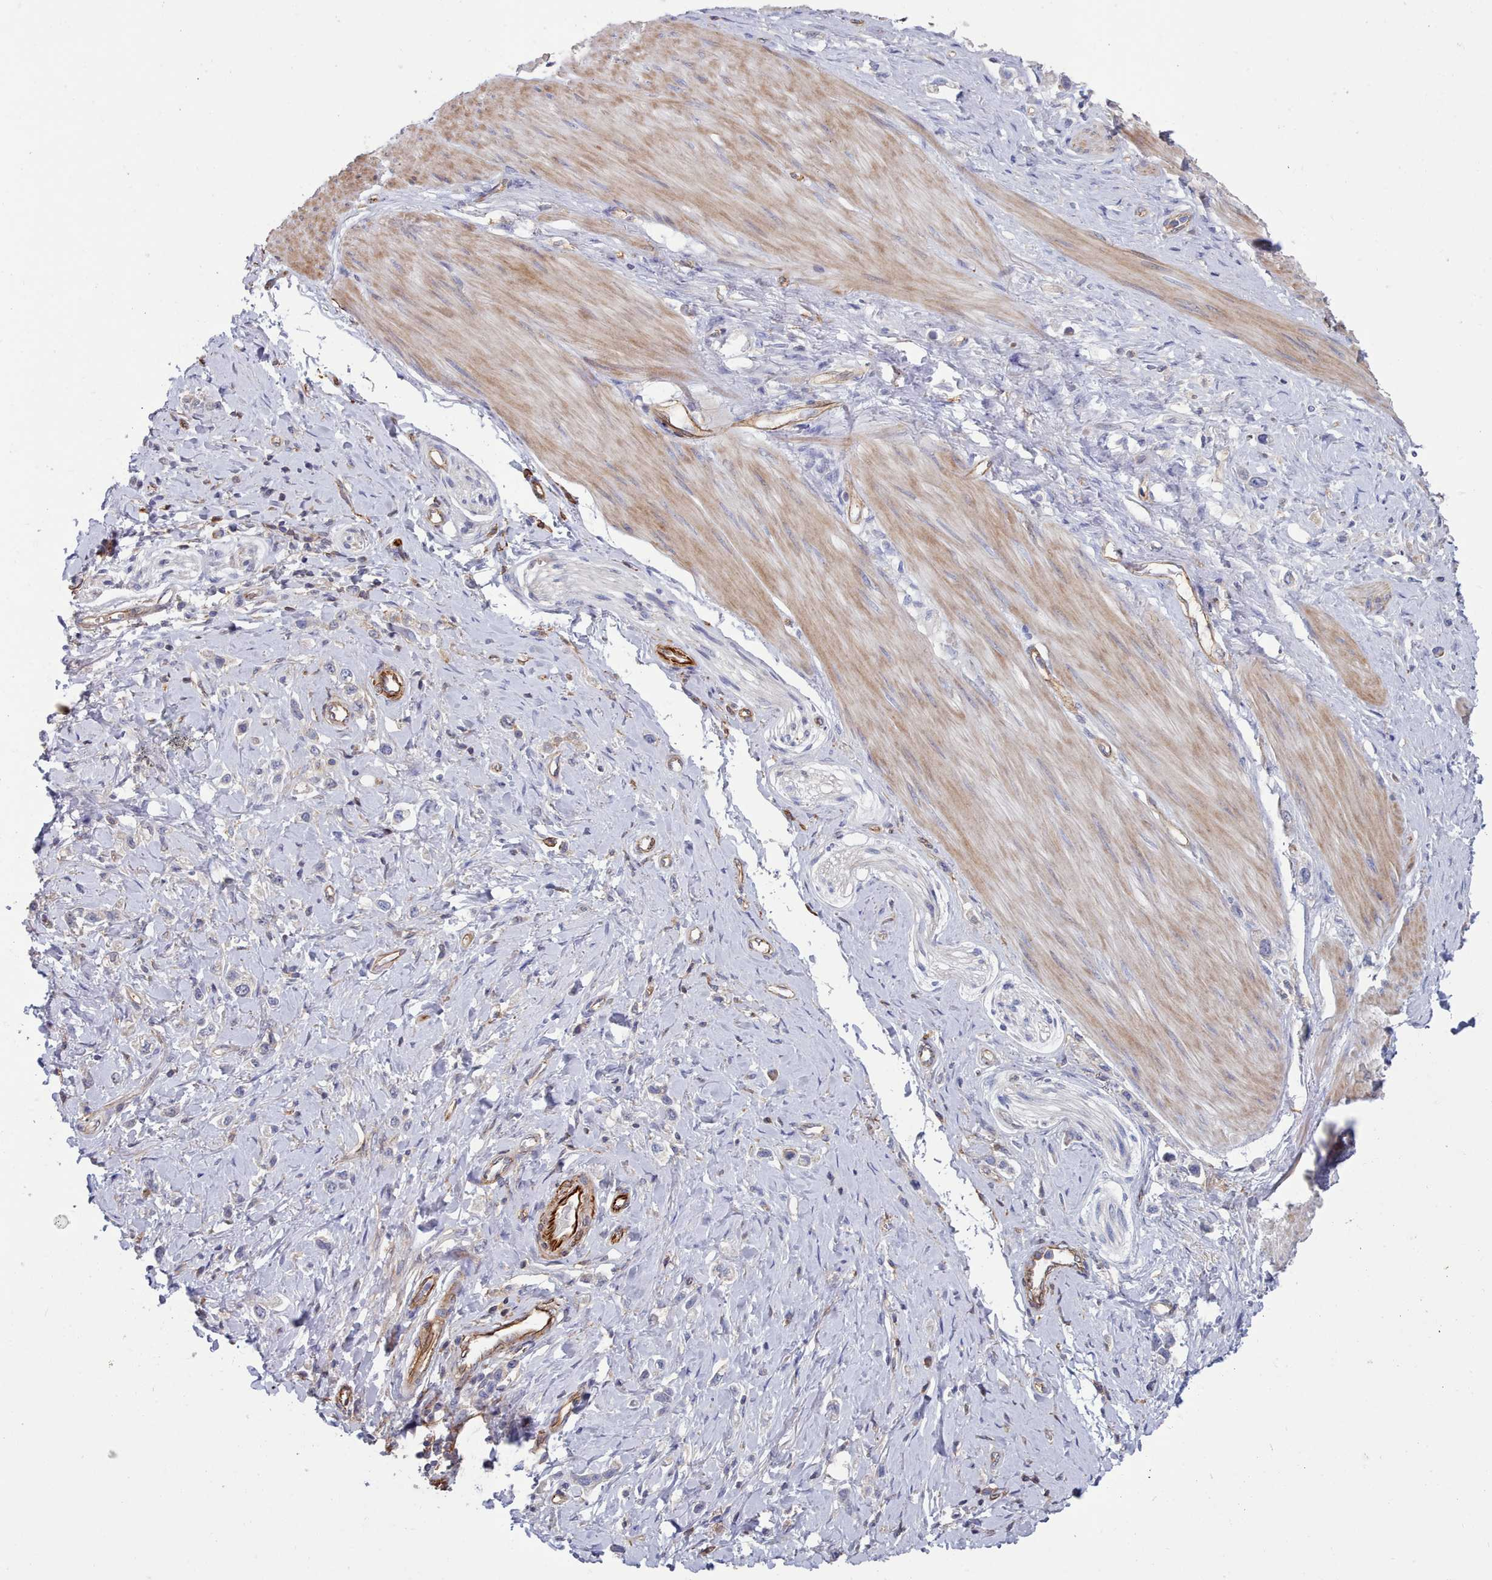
{"staining": {"intensity": "negative", "quantity": "none", "location": "none"}, "tissue": "stomach cancer", "cell_type": "Tumor cells", "image_type": "cancer", "snomed": [{"axis": "morphology", "description": "Adenocarcinoma, NOS"}, {"axis": "topography", "description": "Stomach"}], "caption": "Tumor cells show no significant expression in adenocarcinoma (stomach).", "gene": "G6PC1", "patient": {"sex": "female", "age": 65}}